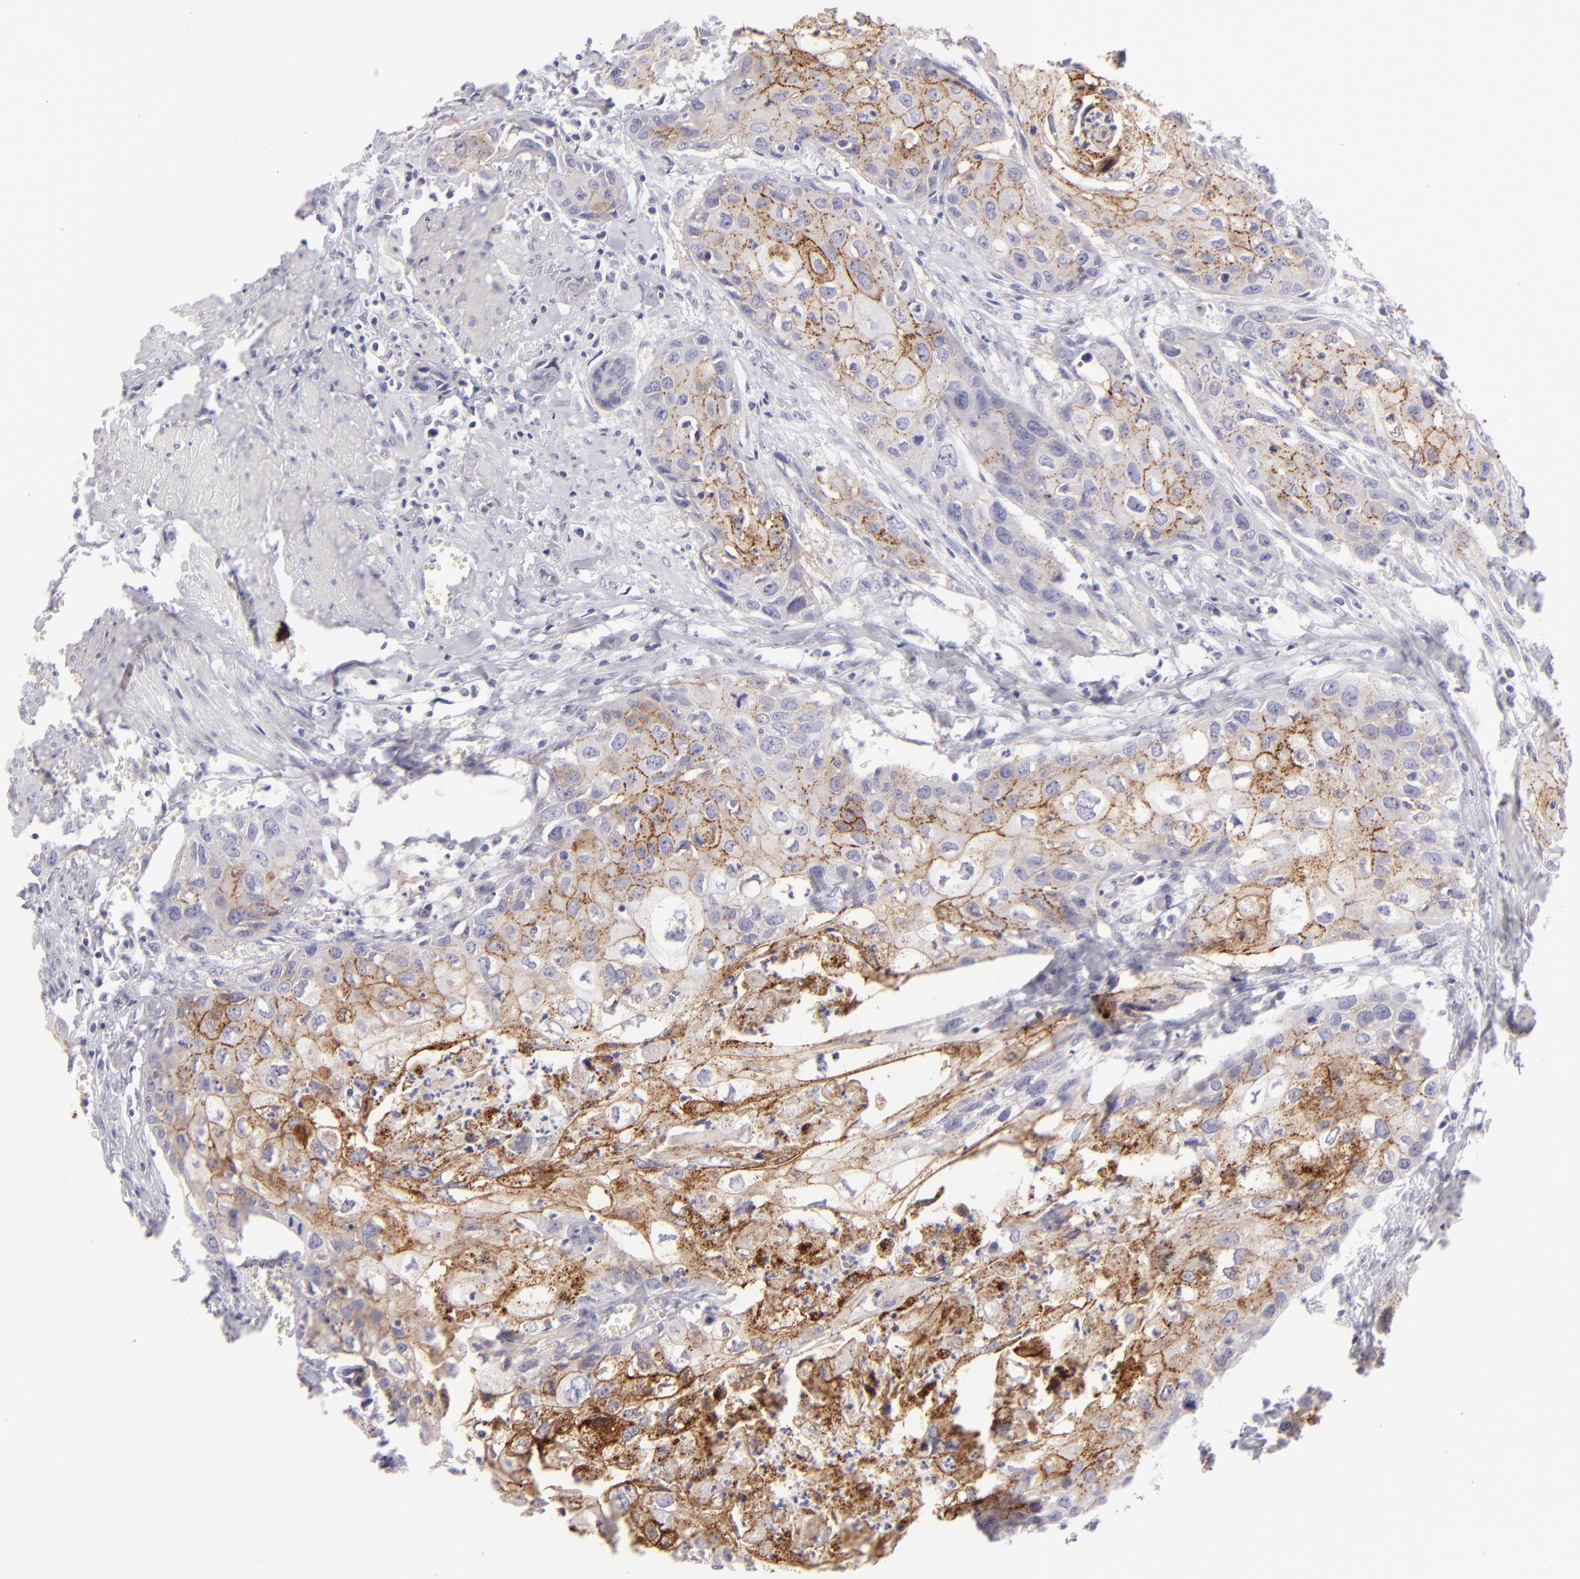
{"staining": {"intensity": "moderate", "quantity": "25%-75%", "location": "cytoplasmic/membranous"}, "tissue": "urothelial cancer", "cell_type": "Tumor cells", "image_type": "cancer", "snomed": [{"axis": "morphology", "description": "Urothelial carcinoma, High grade"}, {"axis": "topography", "description": "Urinary bladder"}], "caption": "There is medium levels of moderate cytoplasmic/membranous staining in tumor cells of urothelial cancer, as demonstrated by immunohistochemical staining (brown color).", "gene": "CLDN4", "patient": {"sex": "male", "age": 54}}